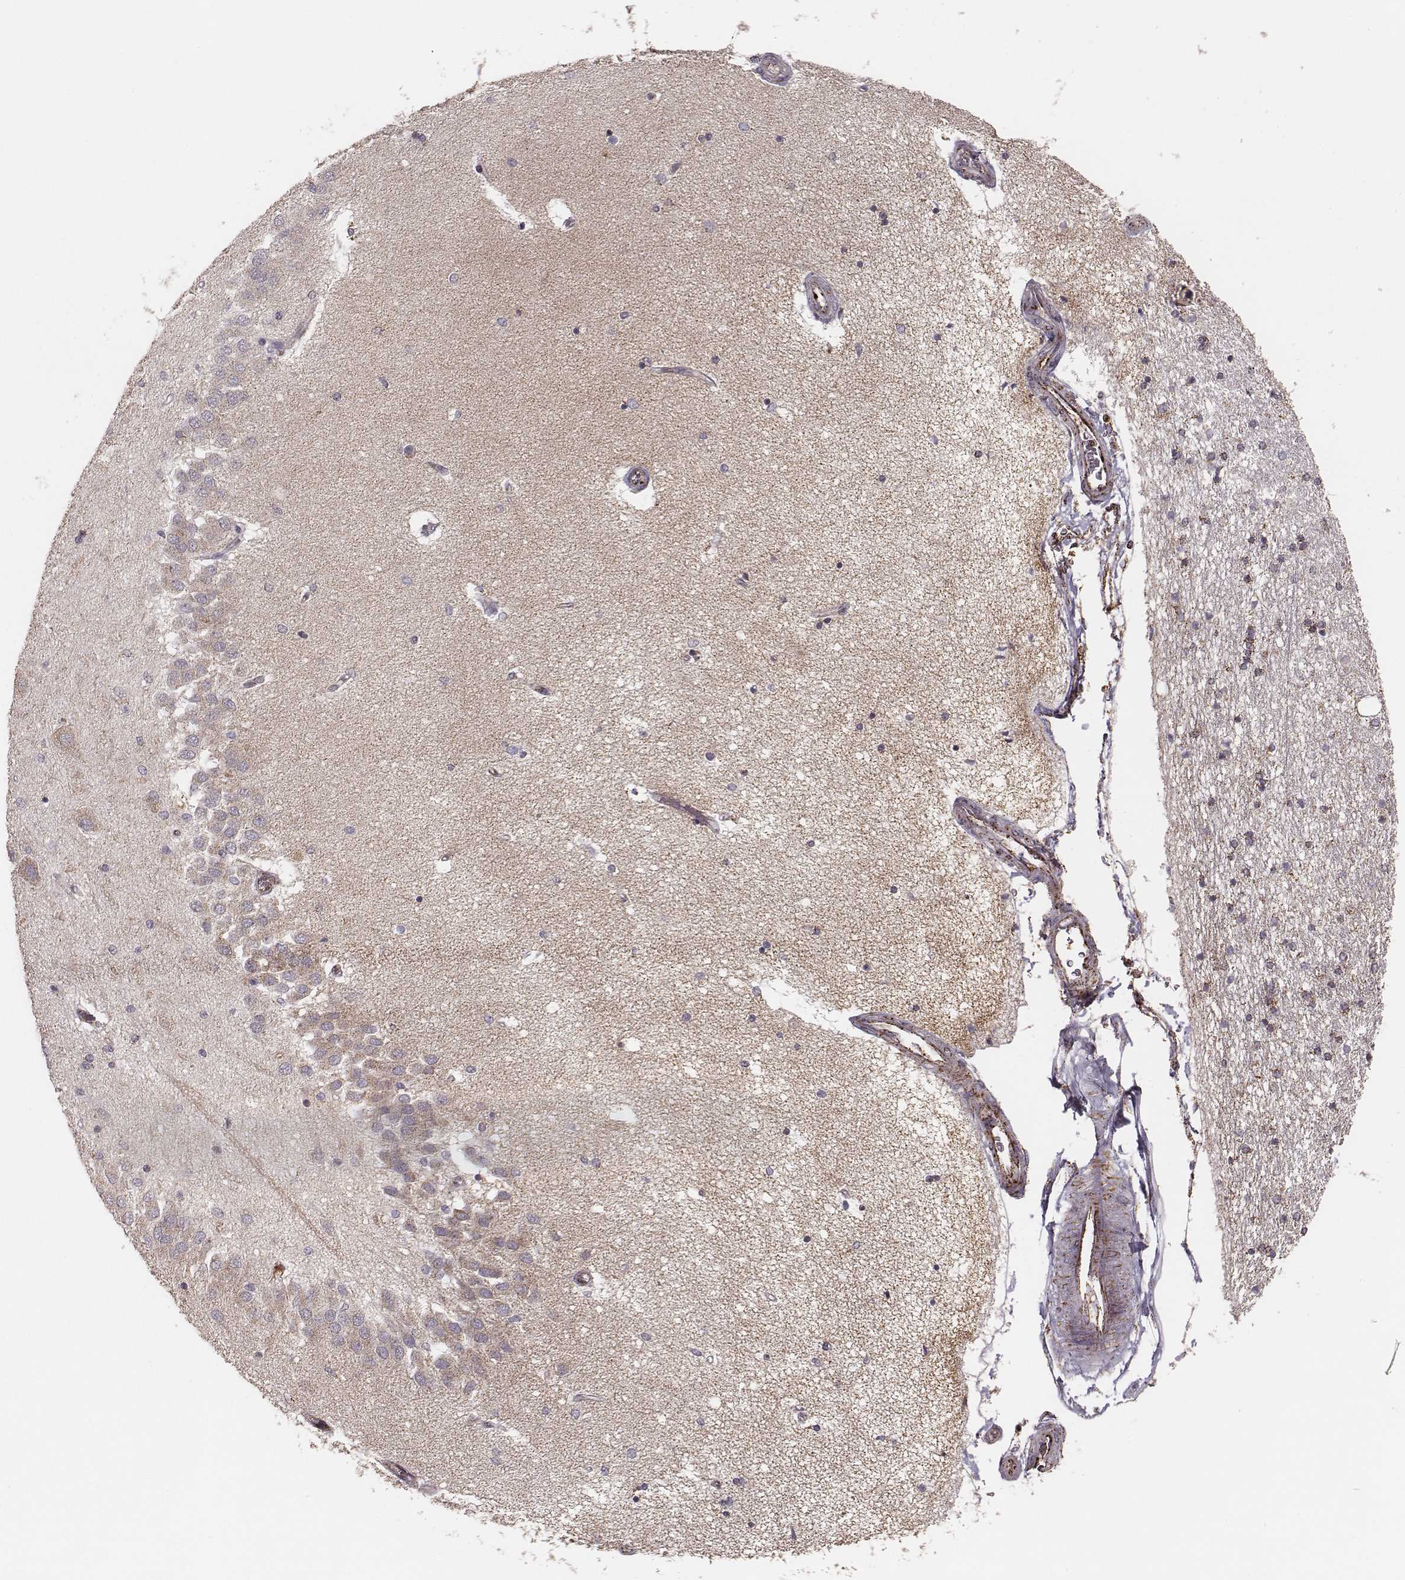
{"staining": {"intensity": "moderate", "quantity": "25%-75%", "location": "cytoplasmic/membranous"}, "tissue": "hippocampus", "cell_type": "Glial cells", "image_type": "normal", "snomed": [{"axis": "morphology", "description": "Normal tissue, NOS"}, {"axis": "topography", "description": "Hippocampus"}], "caption": "This photomicrograph shows IHC staining of benign hippocampus, with medium moderate cytoplasmic/membranous expression in approximately 25%-75% of glial cells.", "gene": "TUFM", "patient": {"sex": "female", "age": 54}}